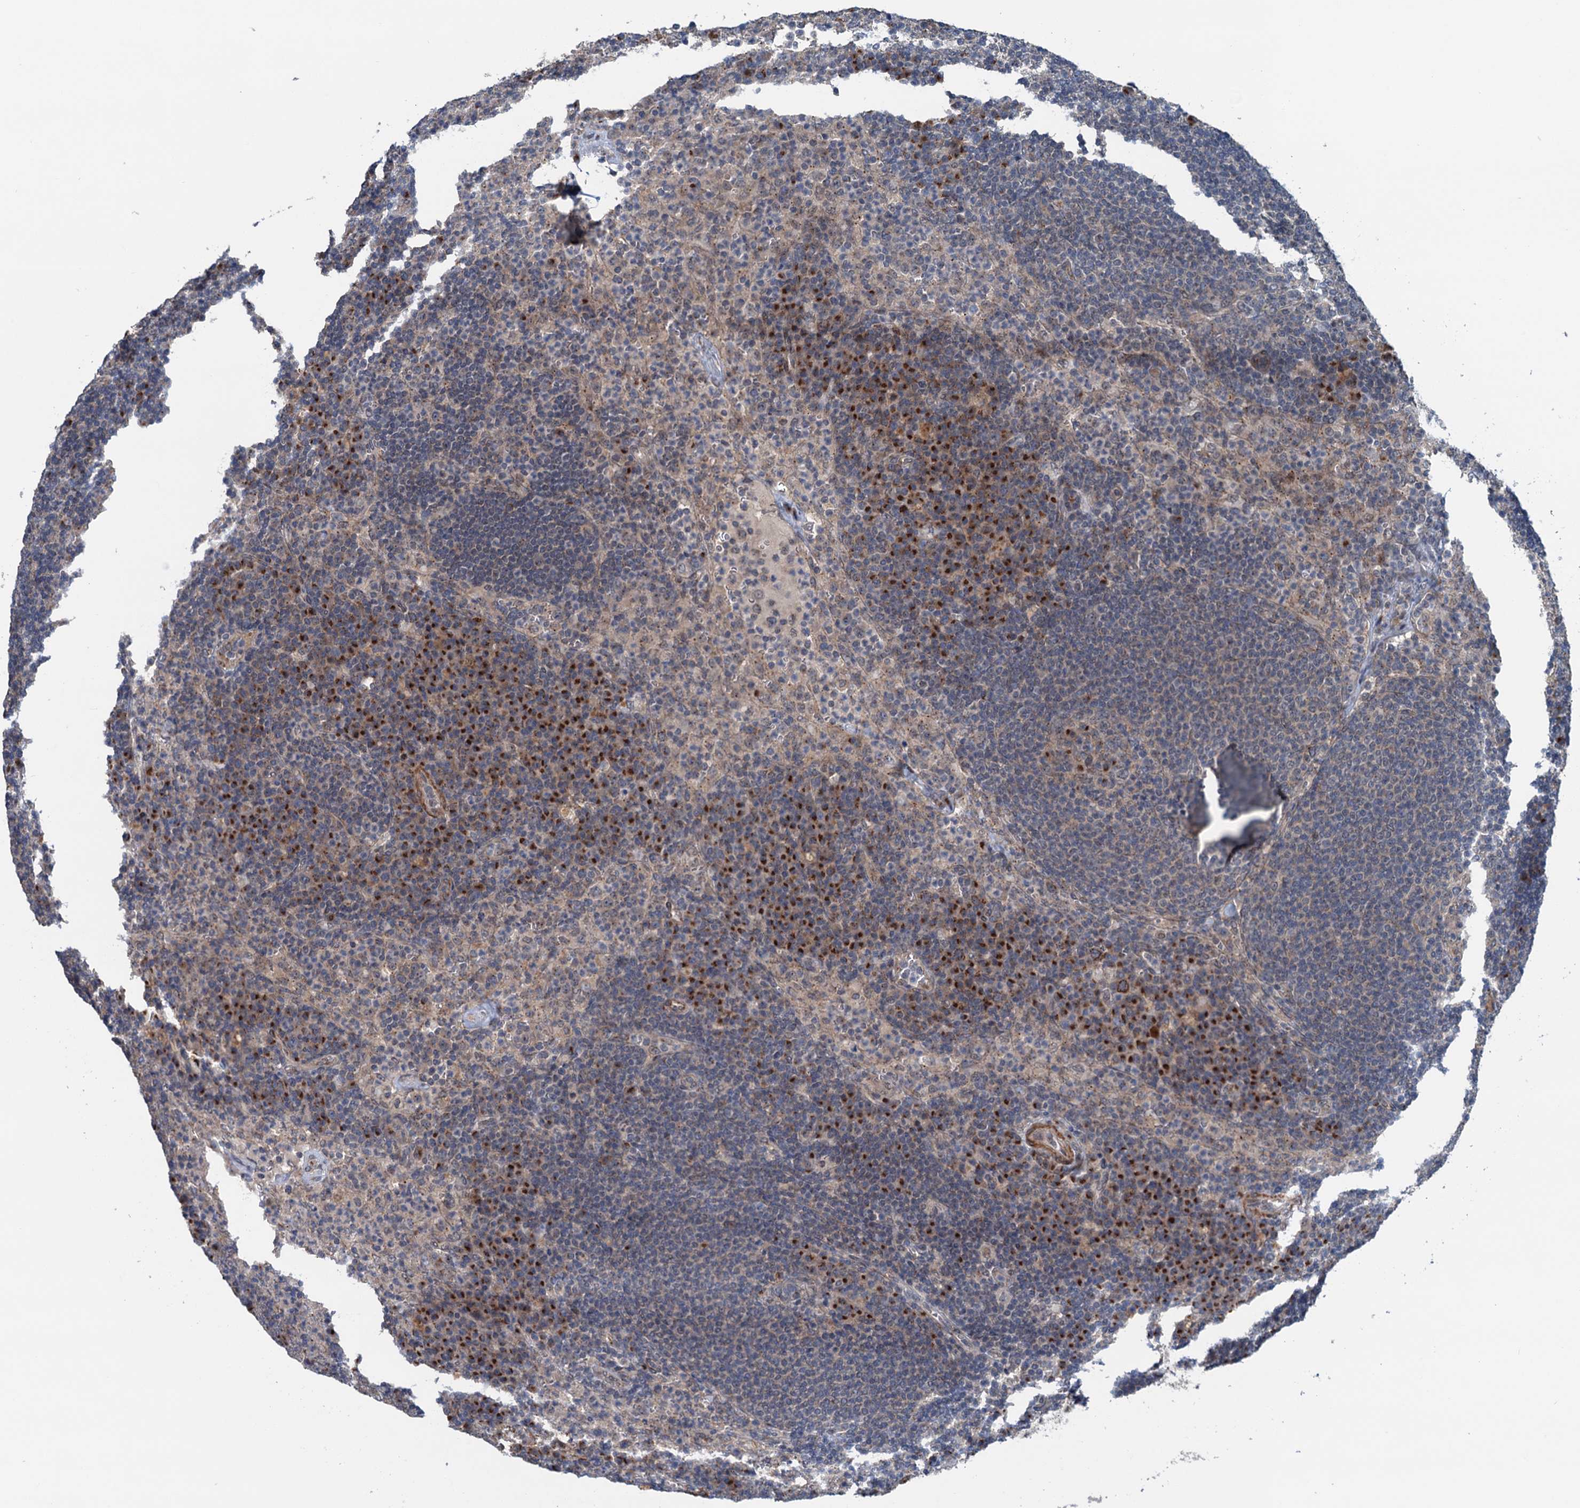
{"staining": {"intensity": "moderate", "quantity": "<25%", "location": "cytoplasmic/membranous,nuclear"}, "tissue": "lymph node", "cell_type": "Germinal center cells", "image_type": "normal", "snomed": [{"axis": "morphology", "description": "Normal tissue, NOS"}, {"axis": "topography", "description": "Lymph node"}], "caption": "This is an image of IHC staining of unremarkable lymph node, which shows moderate staining in the cytoplasmic/membranous,nuclear of germinal center cells.", "gene": "DYNC2I2", "patient": {"sex": "female", "age": 70}}